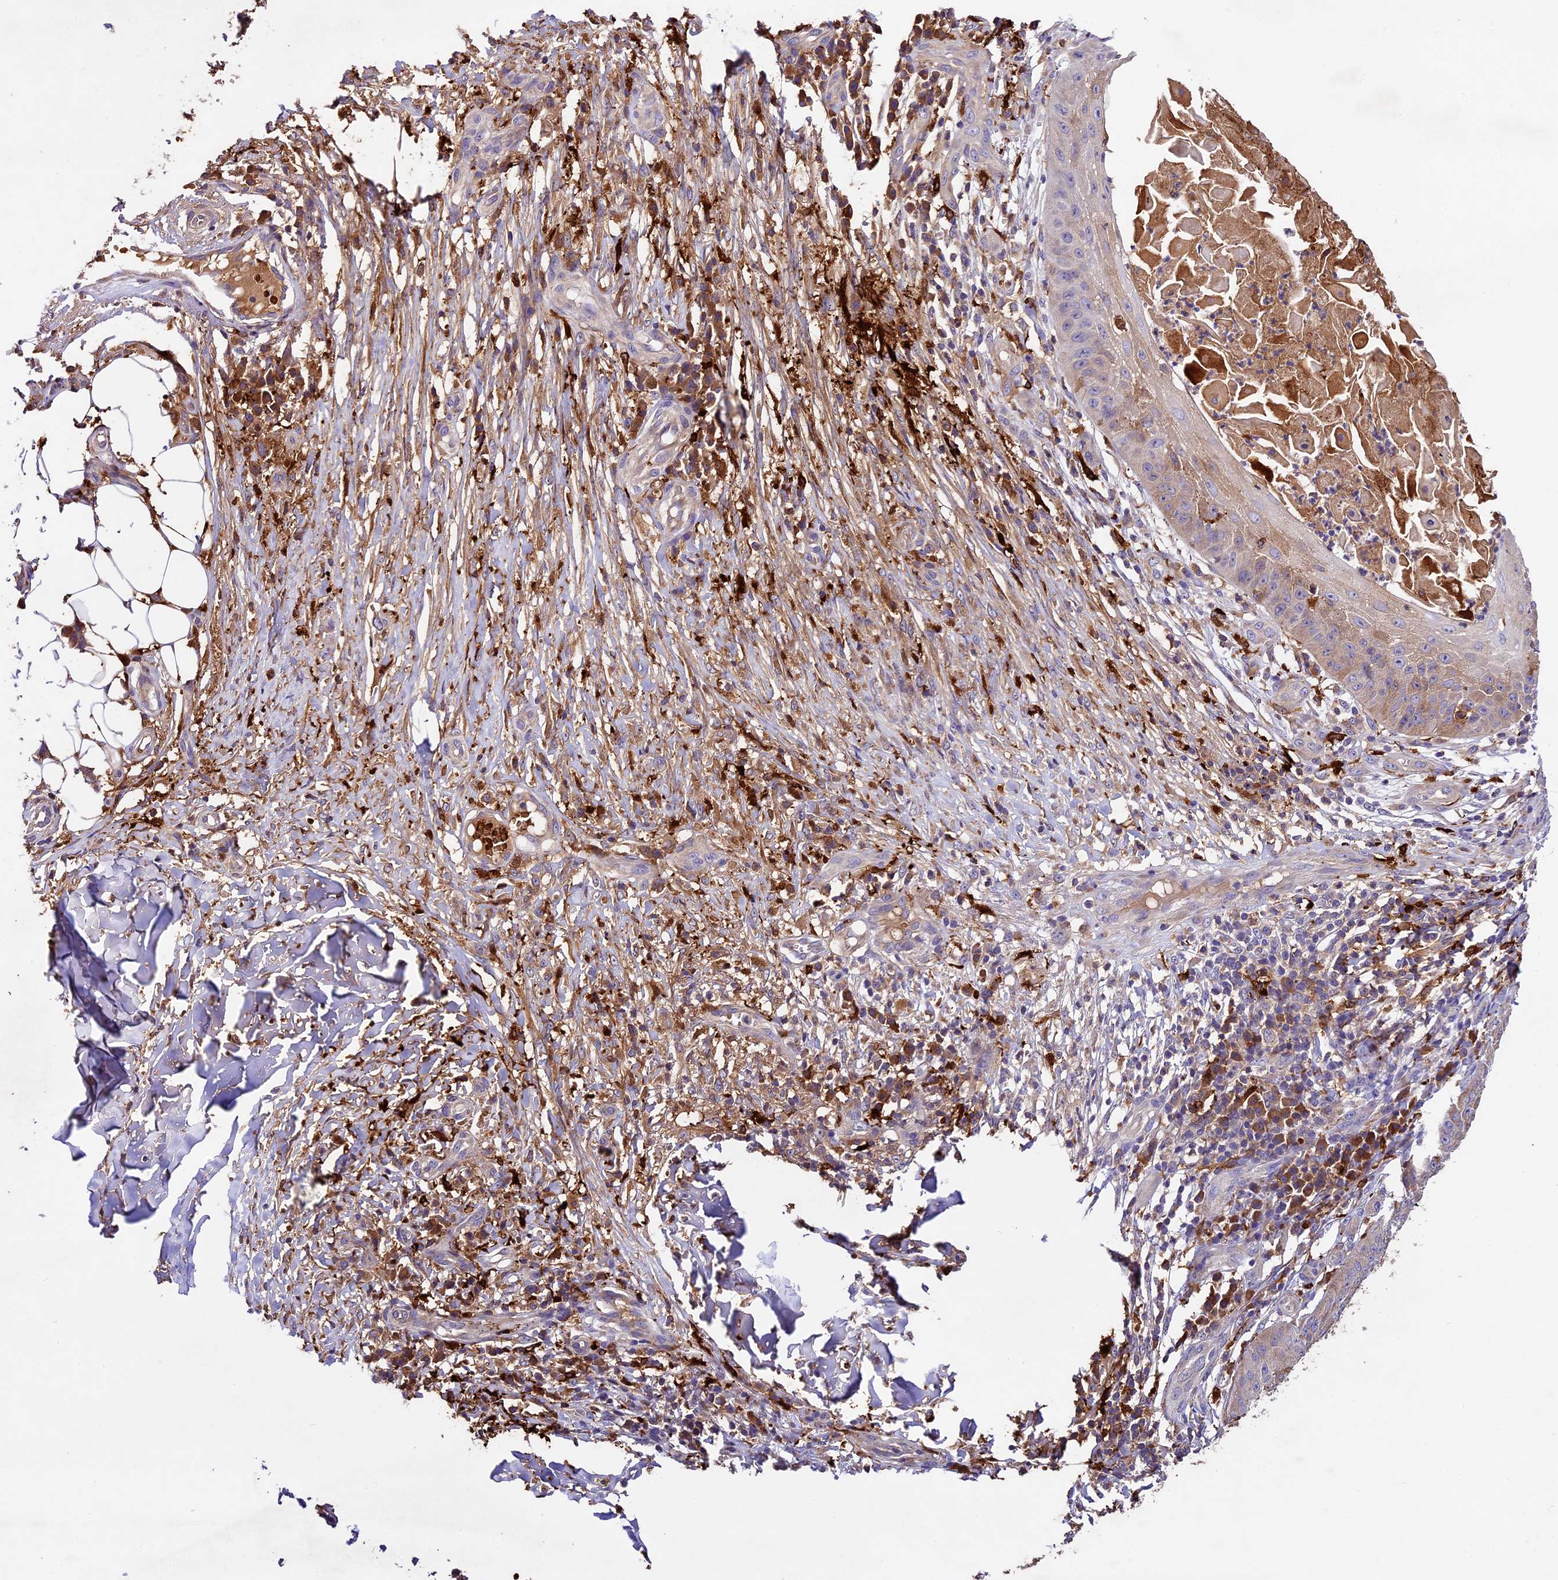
{"staining": {"intensity": "weak", "quantity": "25%-75%", "location": "cytoplasmic/membranous"}, "tissue": "skin cancer", "cell_type": "Tumor cells", "image_type": "cancer", "snomed": [{"axis": "morphology", "description": "Squamous cell carcinoma, NOS"}, {"axis": "topography", "description": "Skin"}], "caption": "A brown stain labels weak cytoplasmic/membranous expression of a protein in human squamous cell carcinoma (skin) tumor cells. (DAB (3,3'-diaminobenzidine) = brown stain, brightfield microscopy at high magnification).", "gene": "CILP2", "patient": {"sex": "male", "age": 70}}